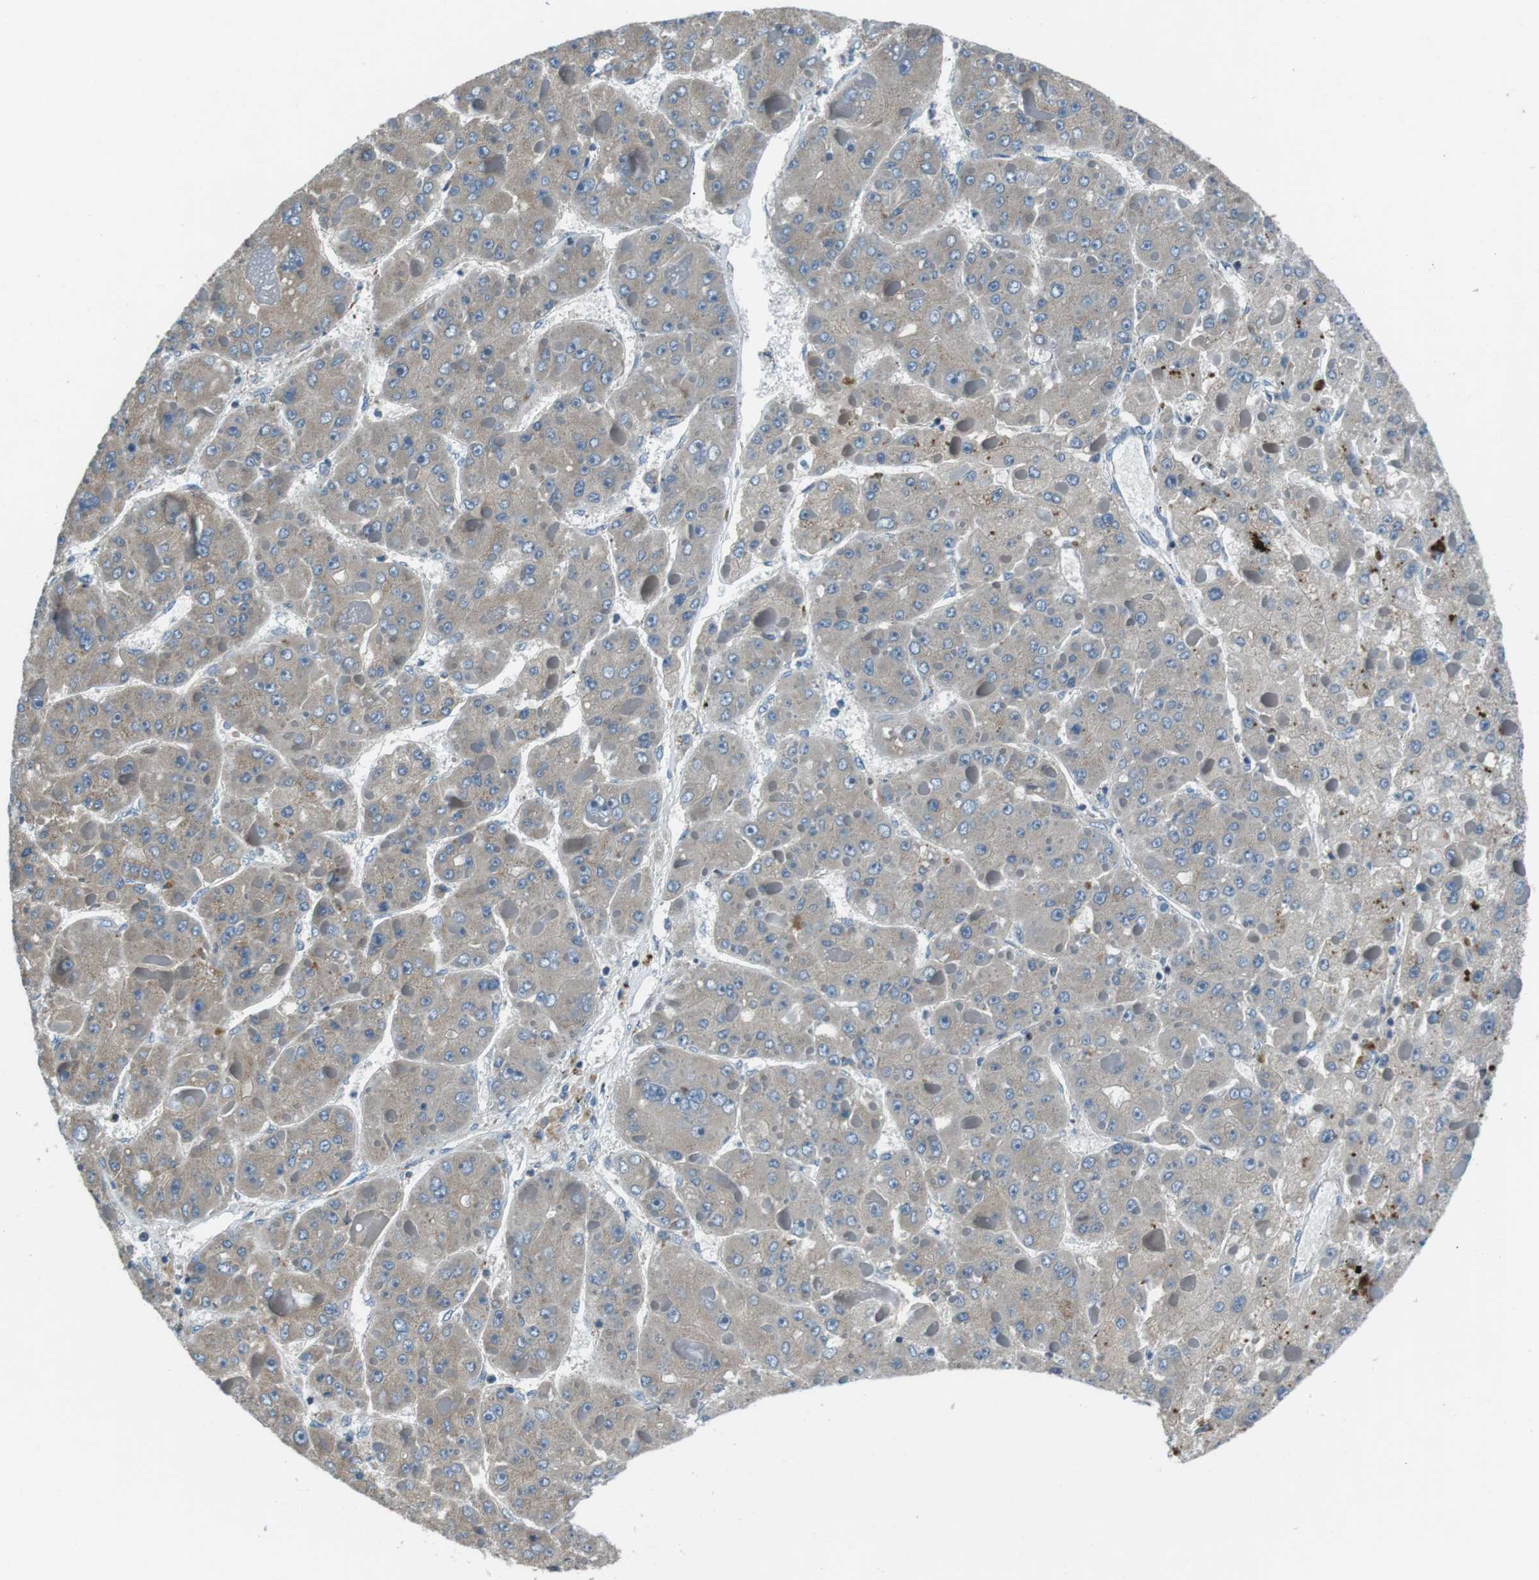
{"staining": {"intensity": "negative", "quantity": "none", "location": "none"}, "tissue": "liver cancer", "cell_type": "Tumor cells", "image_type": "cancer", "snomed": [{"axis": "morphology", "description": "Carcinoma, Hepatocellular, NOS"}, {"axis": "topography", "description": "Liver"}], "caption": "Protein analysis of liver hepatocellular carcinoma exhibits no significant positivity in tumor cells.", "gene": "FAM3B", "patient": {"sex": "female", "age": 73}}